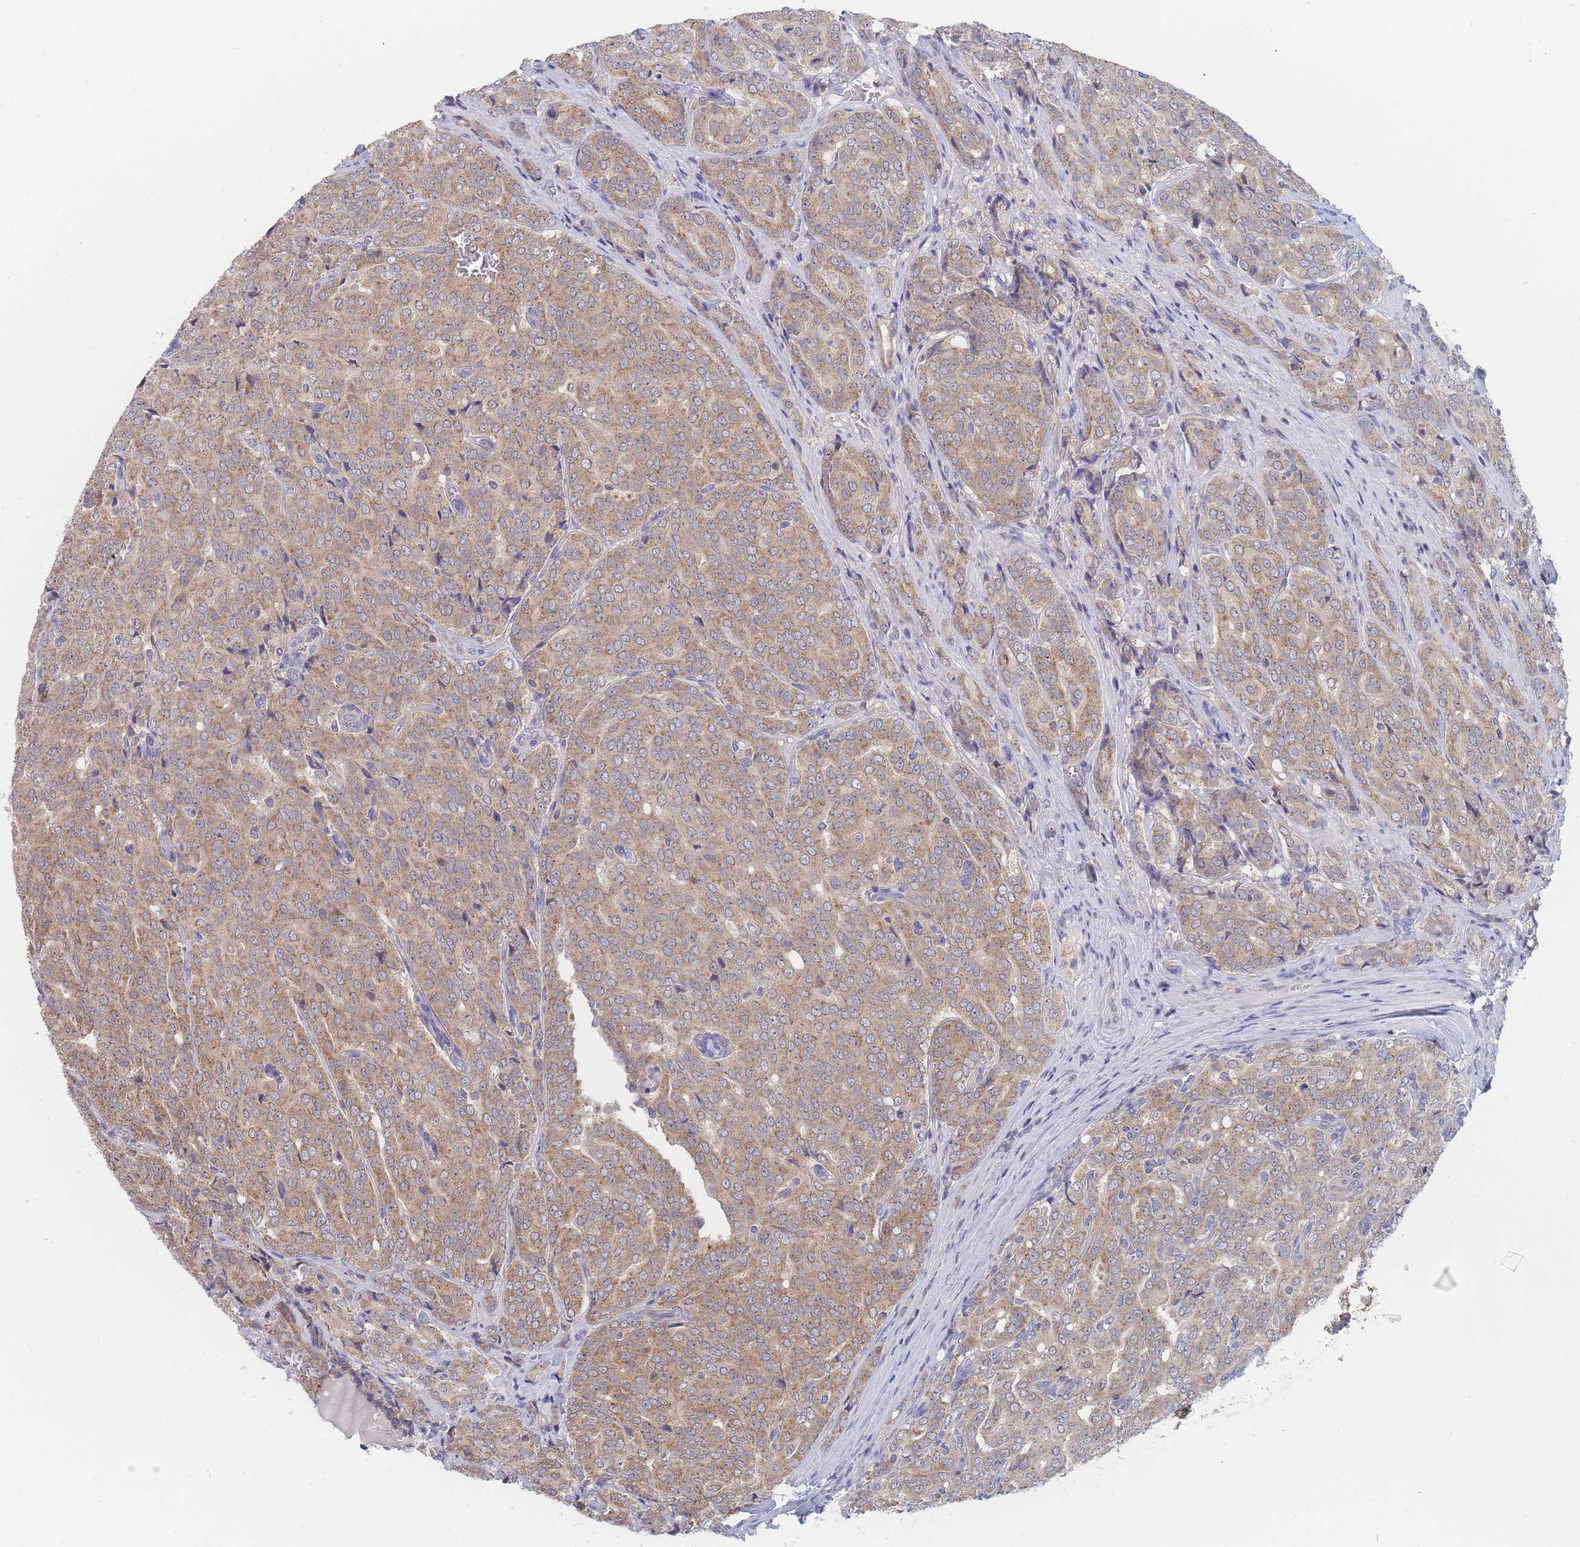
{"staining": {"intensity": "moderate", "quantity": "25%-75%", "location": "cytoplasmic/membranous"}, "tissue": "prostate cancer", "cell_type": "Tumor cells", "image_type": "cancer", "snomed": [{"axis": "morphology", "description": "Adenocarcinoma, High grade"}, {"axis": "topography", "description": "Prostate"}], "caption": "An image of human prostate cancer stained for a protein exhibits moderate cytoplasmic/membranous brown staining in tumor cells.", "gene": "PPP6C", "patient": {"sex": "male", "age": 68}}